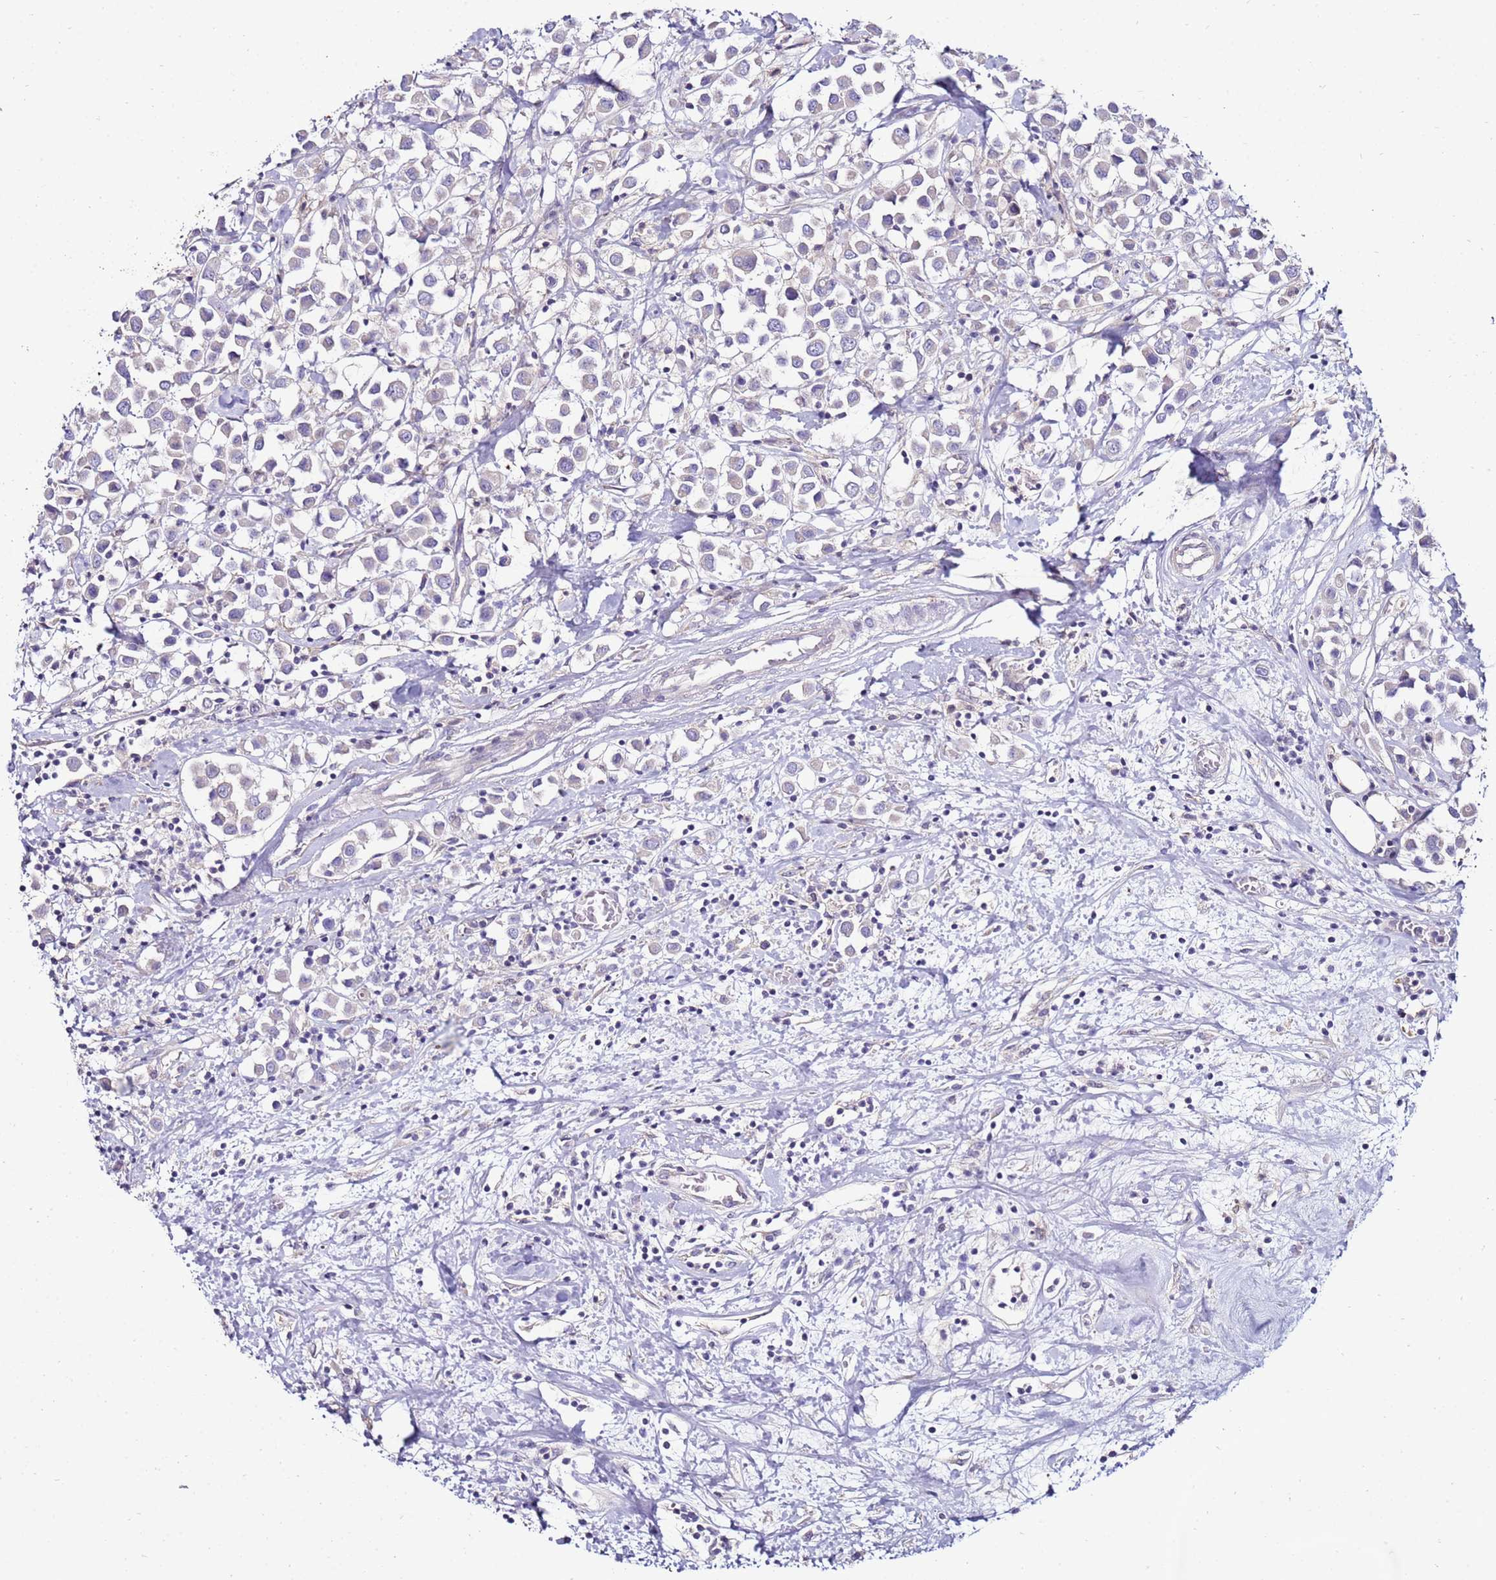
{"staining": {"intensity": "negative", "quantity": "none", "location": "none"}, "tissue": "breast cancer", "cell_type": "Tumor cells", "image_type": "cancer", "snomed": [{"axis": "morphology", "description": "Duct carcinoma"}, {"axis": "topography", "description": "Breast"}], "caption": "Immunohistochemistry (IHC) of human breast cancer (invasive ductal carcinoma) reveals no positivity in tumor cells. (DAB (3,3'-diaminobenzidine) immunohistochemistry visualized using brightfield microscopy, high magnification).", "gene": "GPN3", "patient": {"sex": "female", "age": 61}}